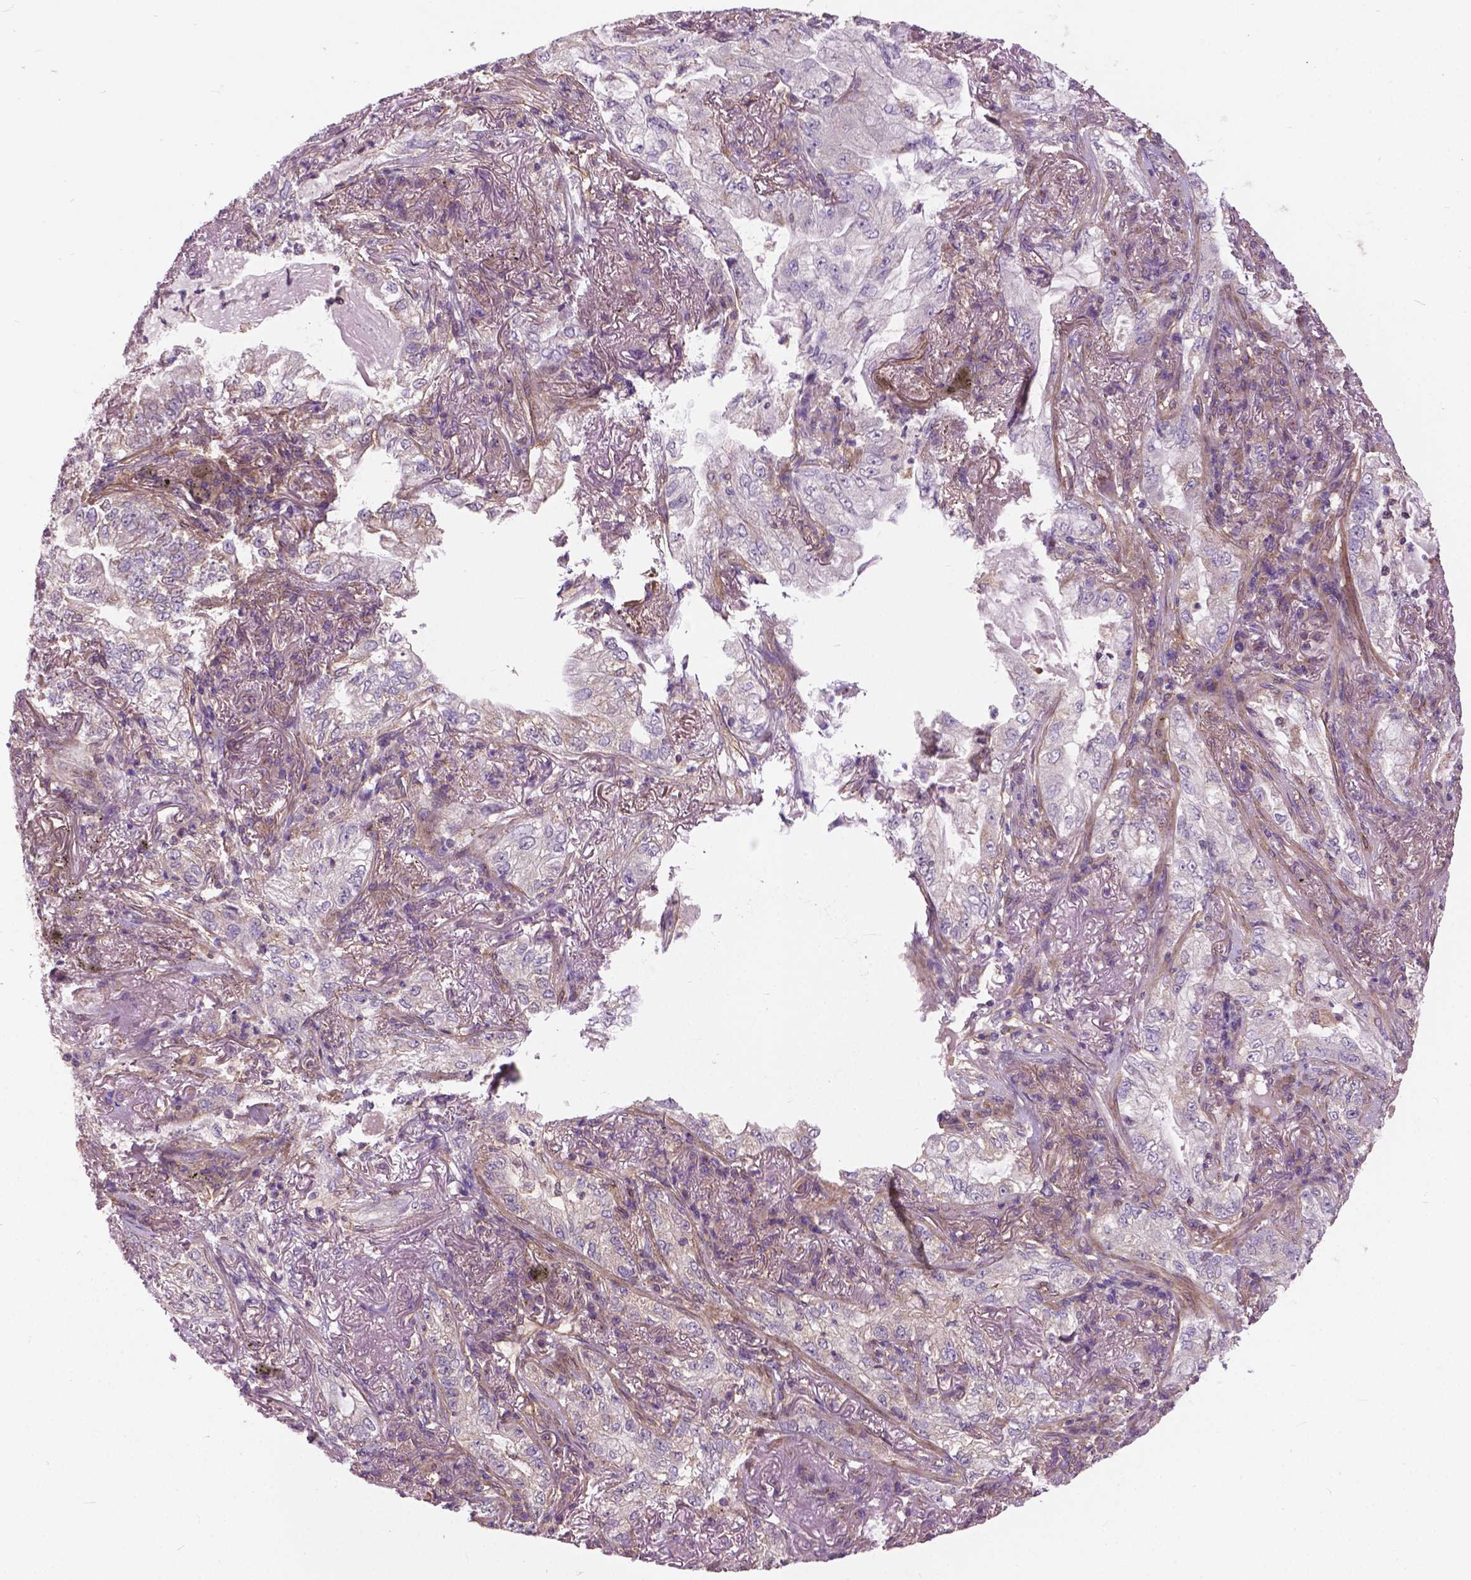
{"staining": {"intensity": "negative", "quantity": "none", "location": "none"}, "tissue": "lung cancer", "cell_type": "Tumor cells", "image_type": "cancer", "snomed": [{"axis": "morphology", "description": "Adenocarcinoma, NOS"}, {"axis": "topography", "description": "Lung"}], "caption": "Photomicrograph shows no protein expression in tumor cells of lung adenocarcinoma tissue.", "gene": "MZT1", "patient": {"sex": "female", "age": 73}}